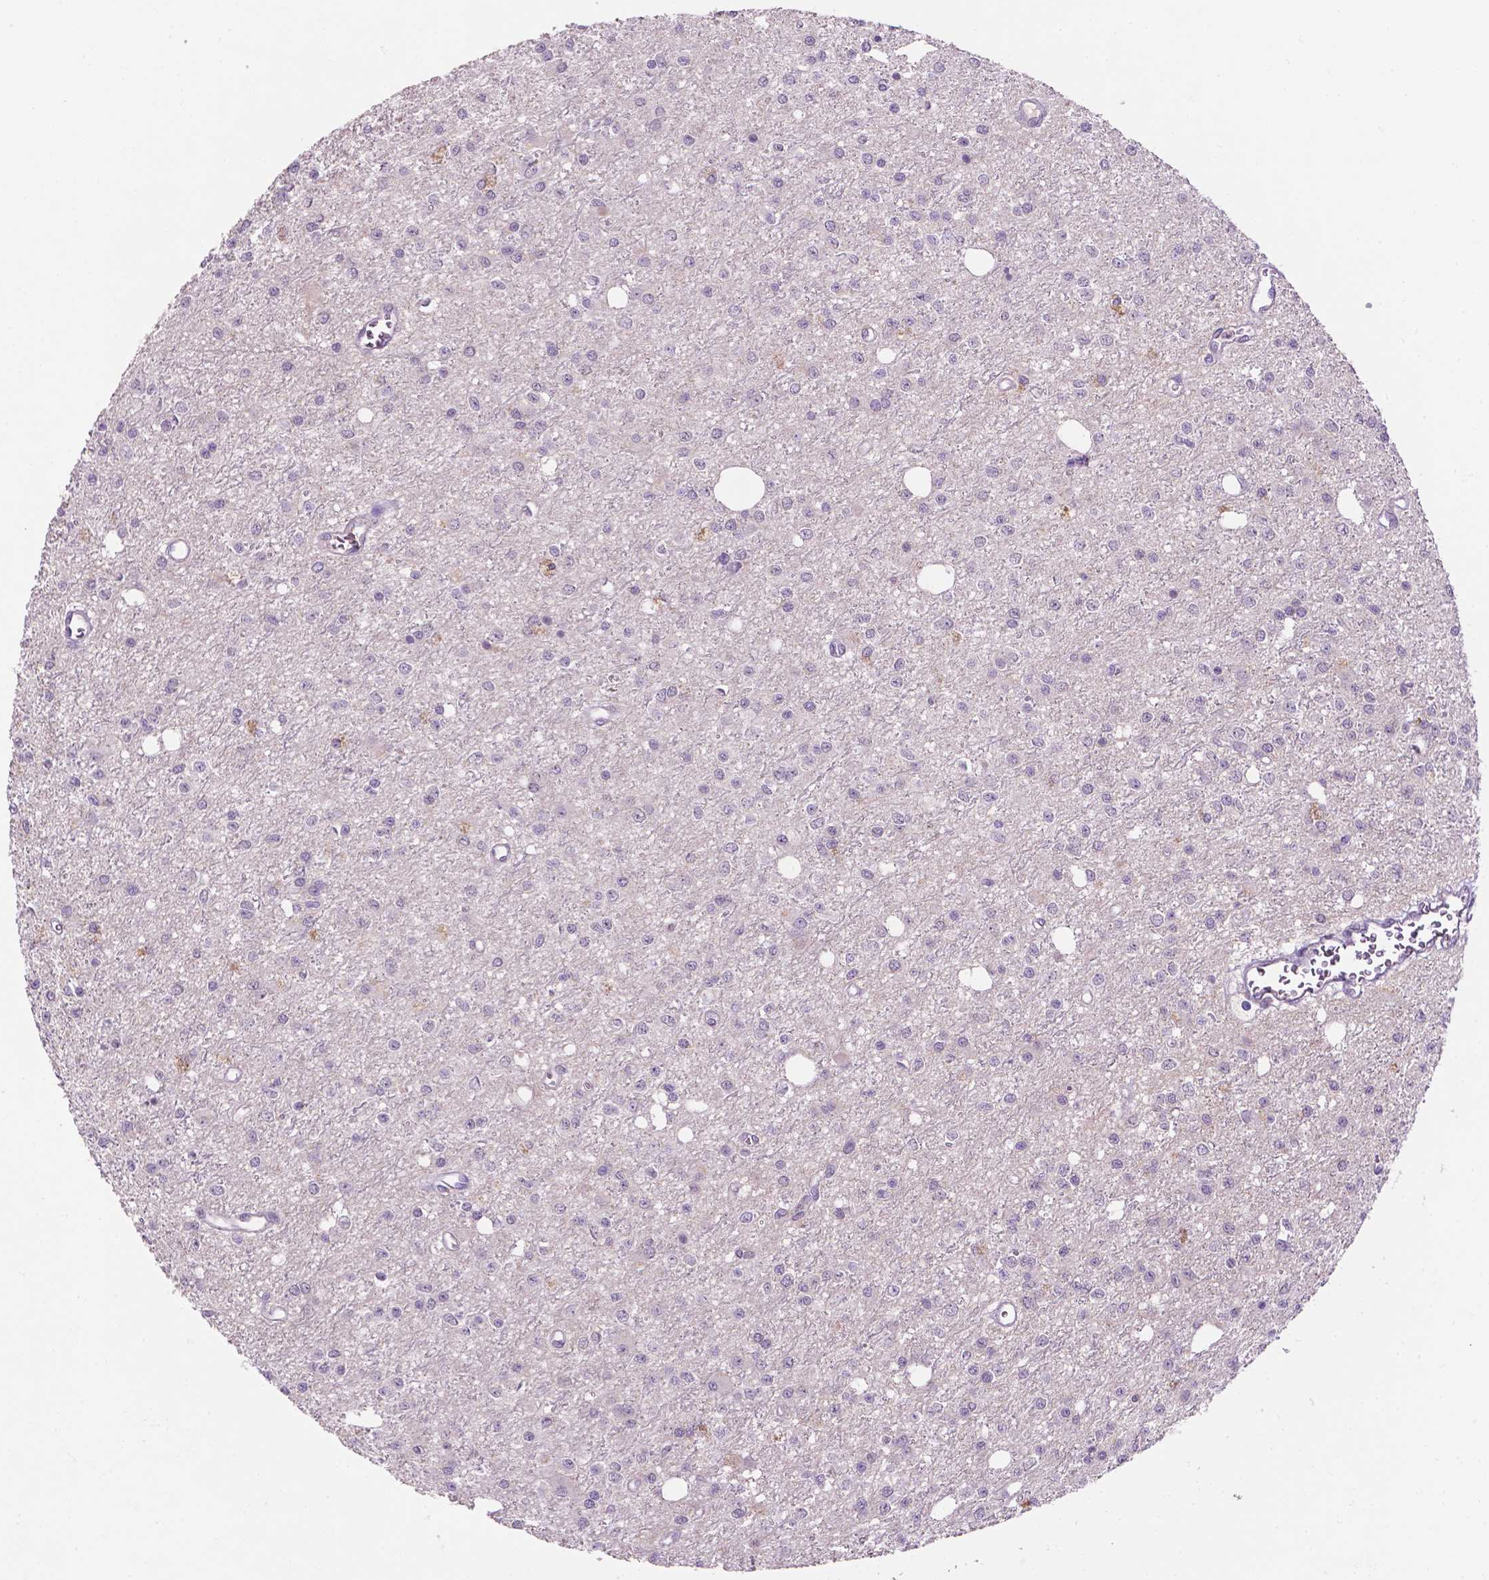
{"staining": {"intensity": "negative", "quantity": "none", "location": "none"}, "tissue": "glioma", "cell_type": "Tumor cells", "image_type": "cancer", "snomed": [{"axis": "morphology", "description": "Glioma, malignant, Low grade"}, {"axis": "topography", "description": "Brain"}], "caption": "Micrograph shows no protein staining in tumor cells of malignant glioma (low-grade) tissue.", "gene": "FBLN1", "patient": {"sex": "female", "age": 45}}